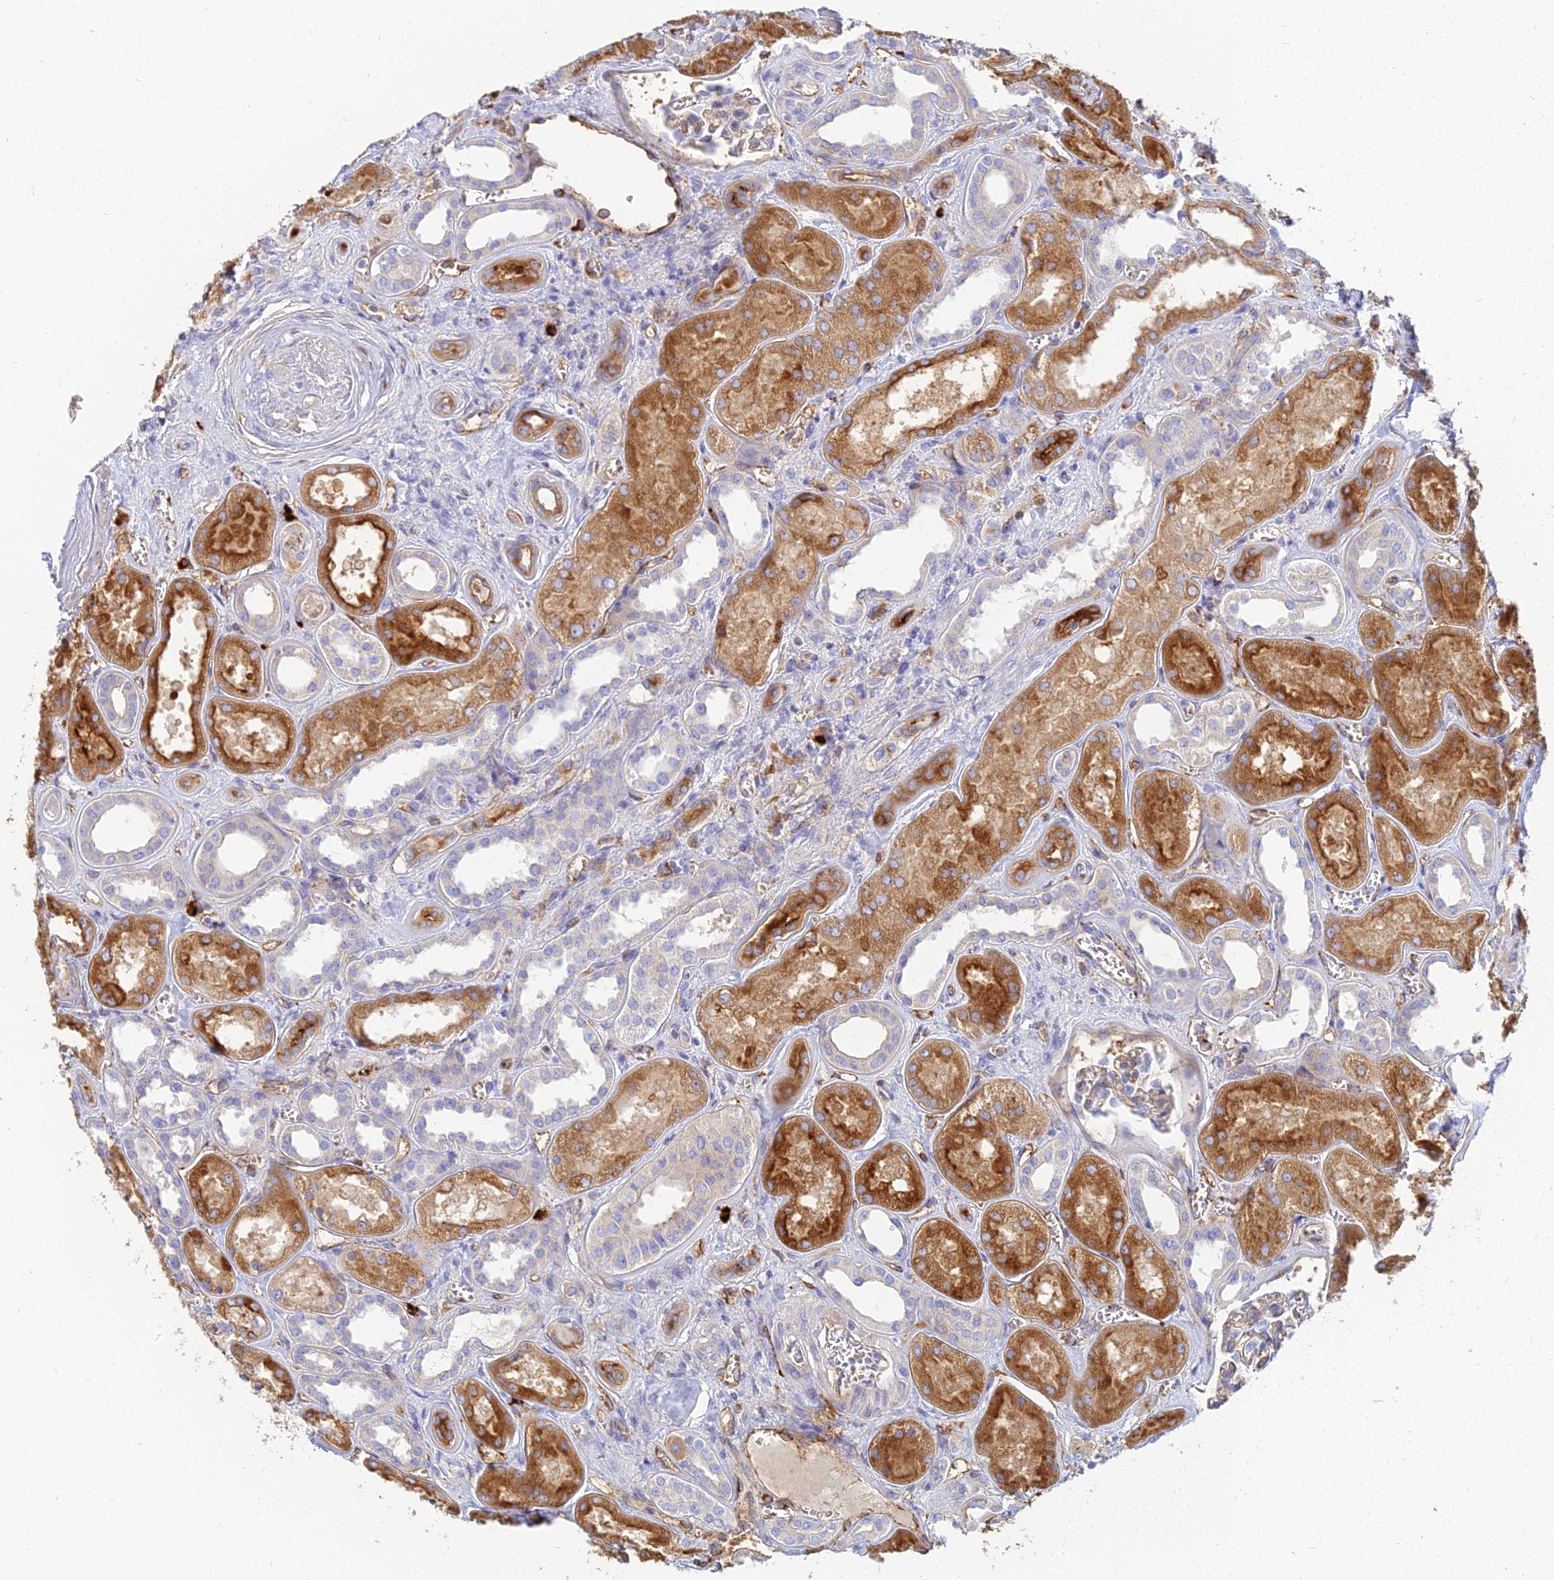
{"staining": {"intensity": "negative", "quantity": "none", "location": "none"}, "tissue": "kidney", "cell_type": "Cells in glomeruli", "image_type": "normal", "snomed": [{"axis": "morphology", "description": "Normal tissue, NOS"}, {"axis": "morphology", "description": "Adenocarcinoma, NOS"}, {"axis": "topography", "description": "Kidney"}], "caption": "The image demonstrates no staining of cells in glomeruli in unremarkable kidney.", "gene": "VAT1", "patient": {"sex": "female", "age": 68}}